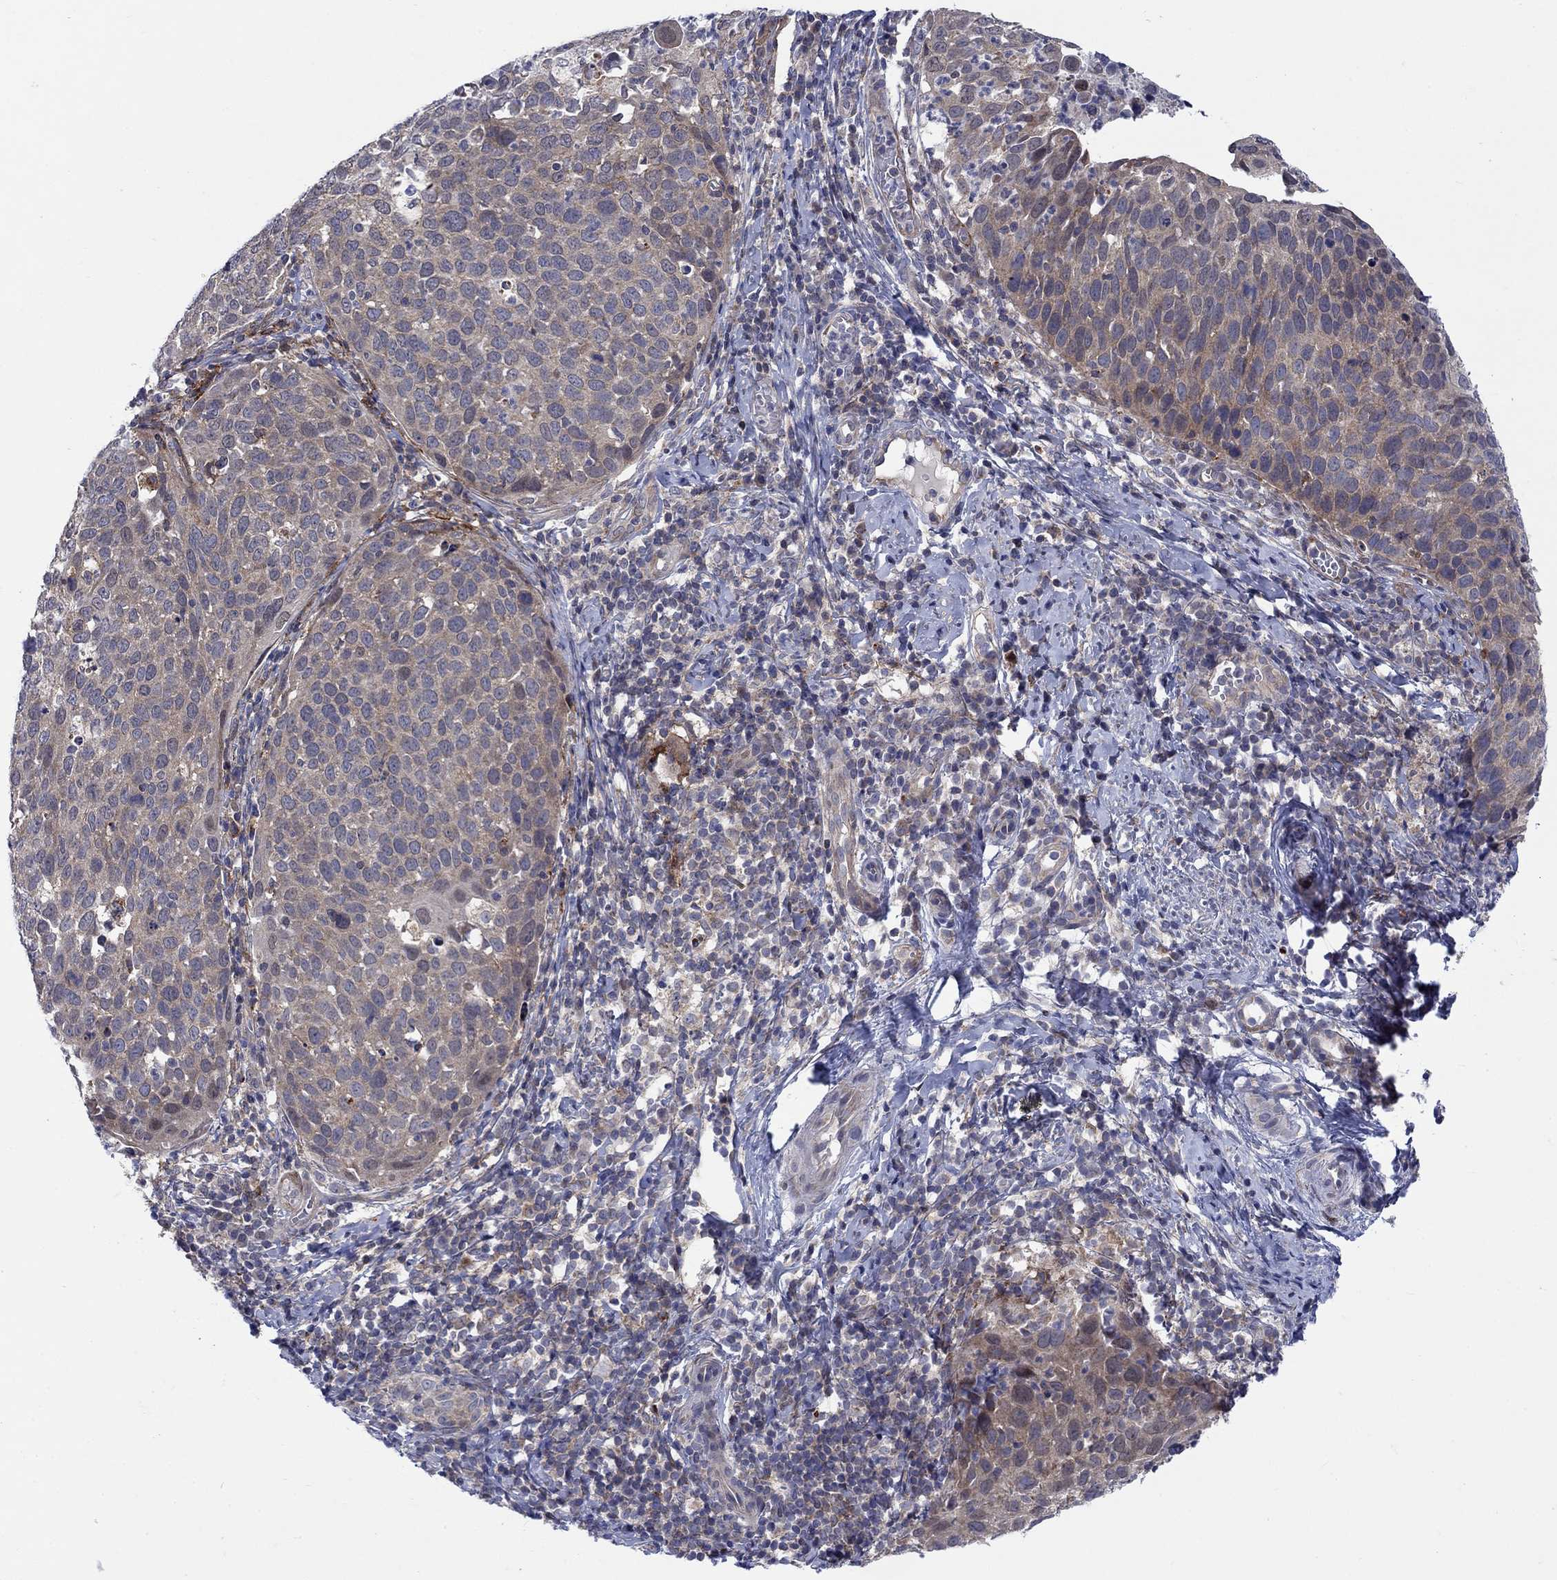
{"staining": {"intensity": "negative", "quantity": "none", "location": "none"}, "tissue": "cervical cancer", "cell_type": "Tumor cells", "image_type": "cancer", "snomed": [{"axis": "morphology", "description": "Squamous cell carcinoma, NOS"}, {"axis": "topography", "description": "Cervix"}], "caption": "There is no significant expression in tumor cells of cervical squamous cell carcinoma.", "gene": "SLC35F2", "patient": {"sex": "female", "age": 54}}